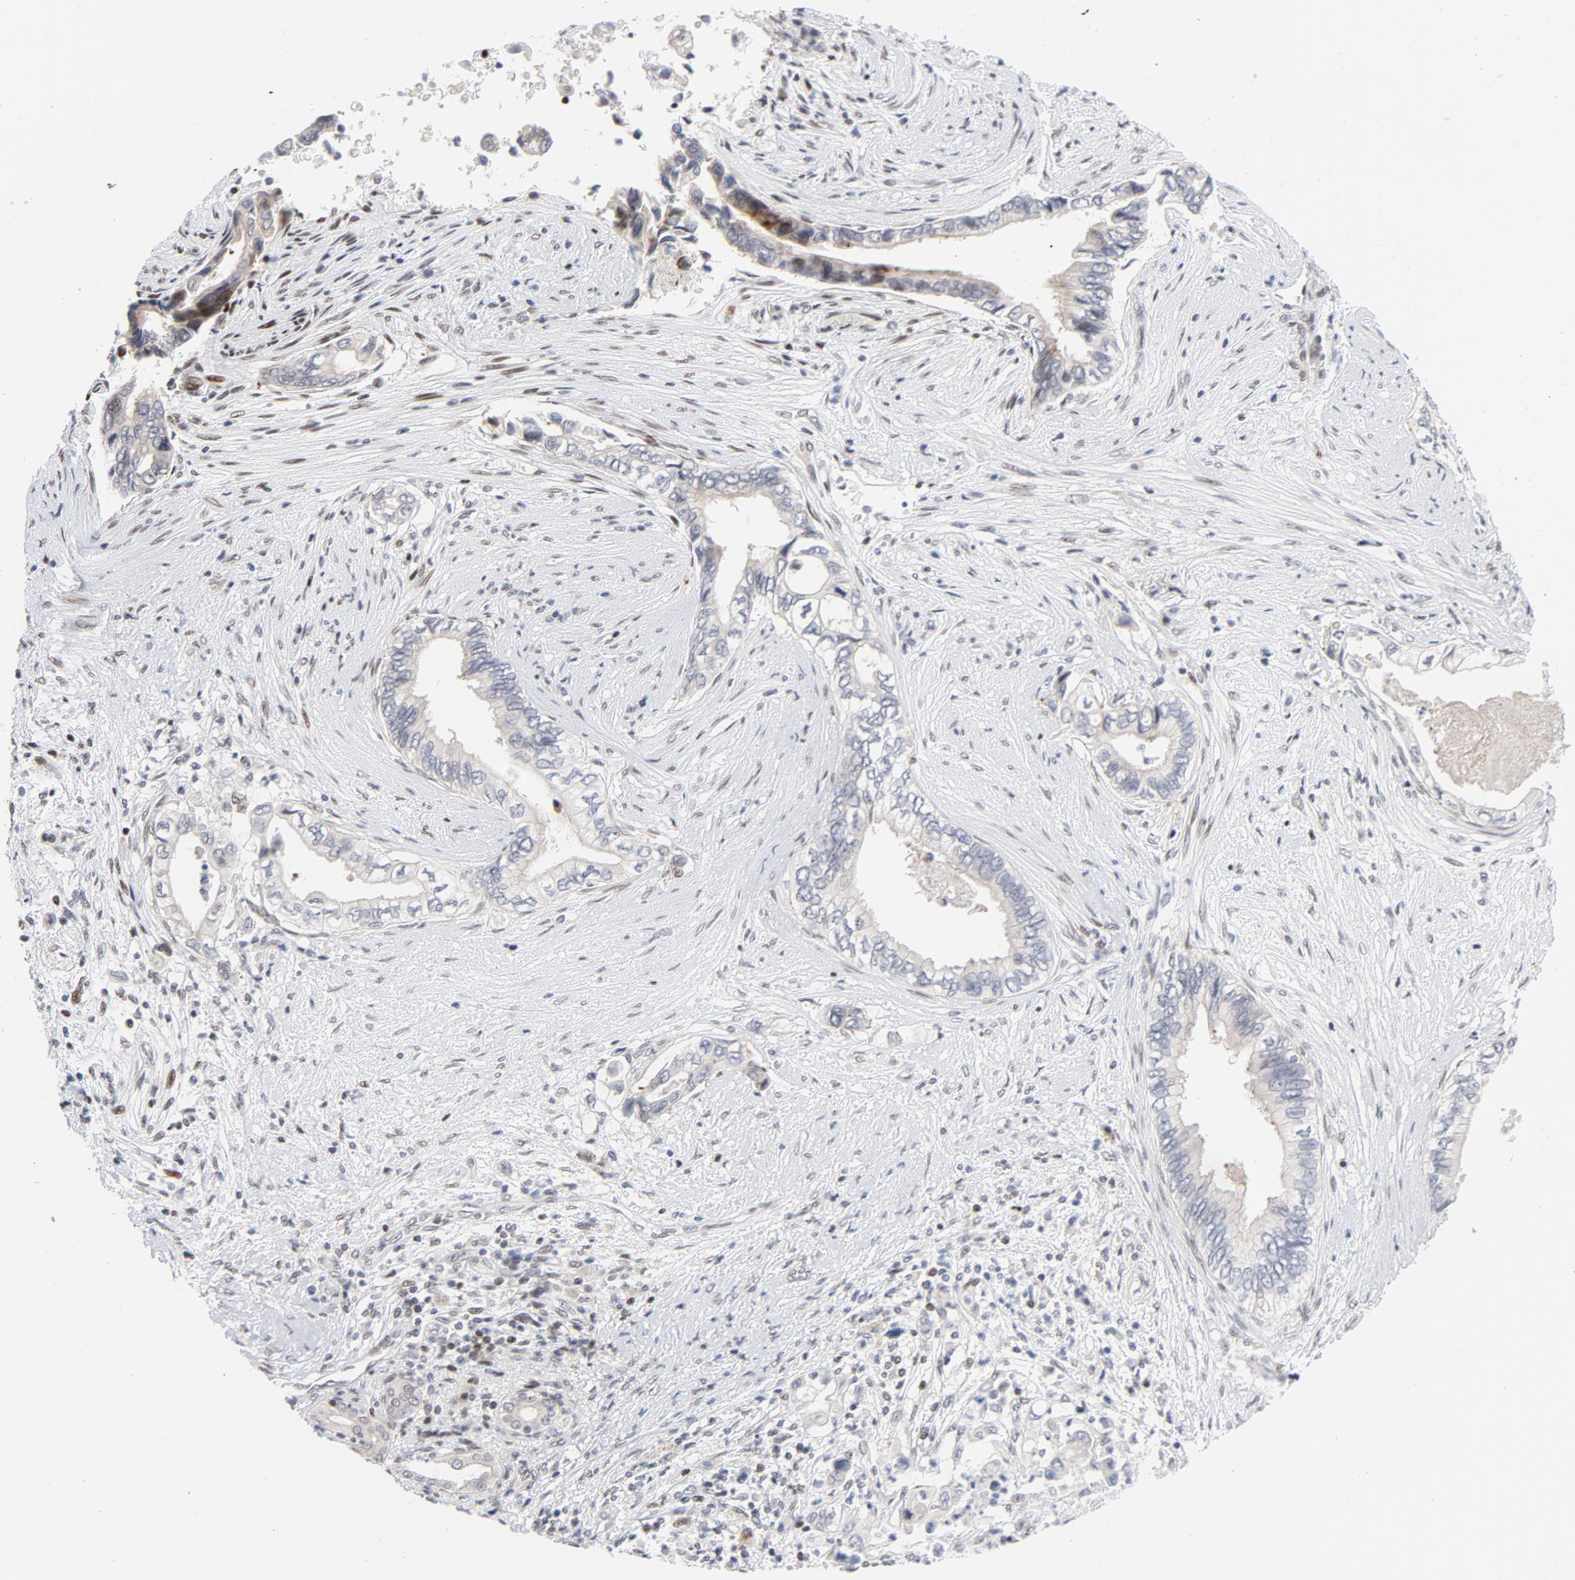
{"staining": {"intensity": "weak", "quantity": "<25%", "location": "cytoplasmic/membranous"}, "tissue": "pancreatic cancer", "cell_type": "Tumor cells", "image_type": "cancer", "snomed": [{"axis": "morphology", "description": "Adenocarcinoma, NOS"}, {"axis": "topography", "description": "Pancreas"}], "caption": "Tumor cells show no significant staining in pancreatic cancer.", "gene": "NFIC", "patient": {"sex": "female", "age": 66}}